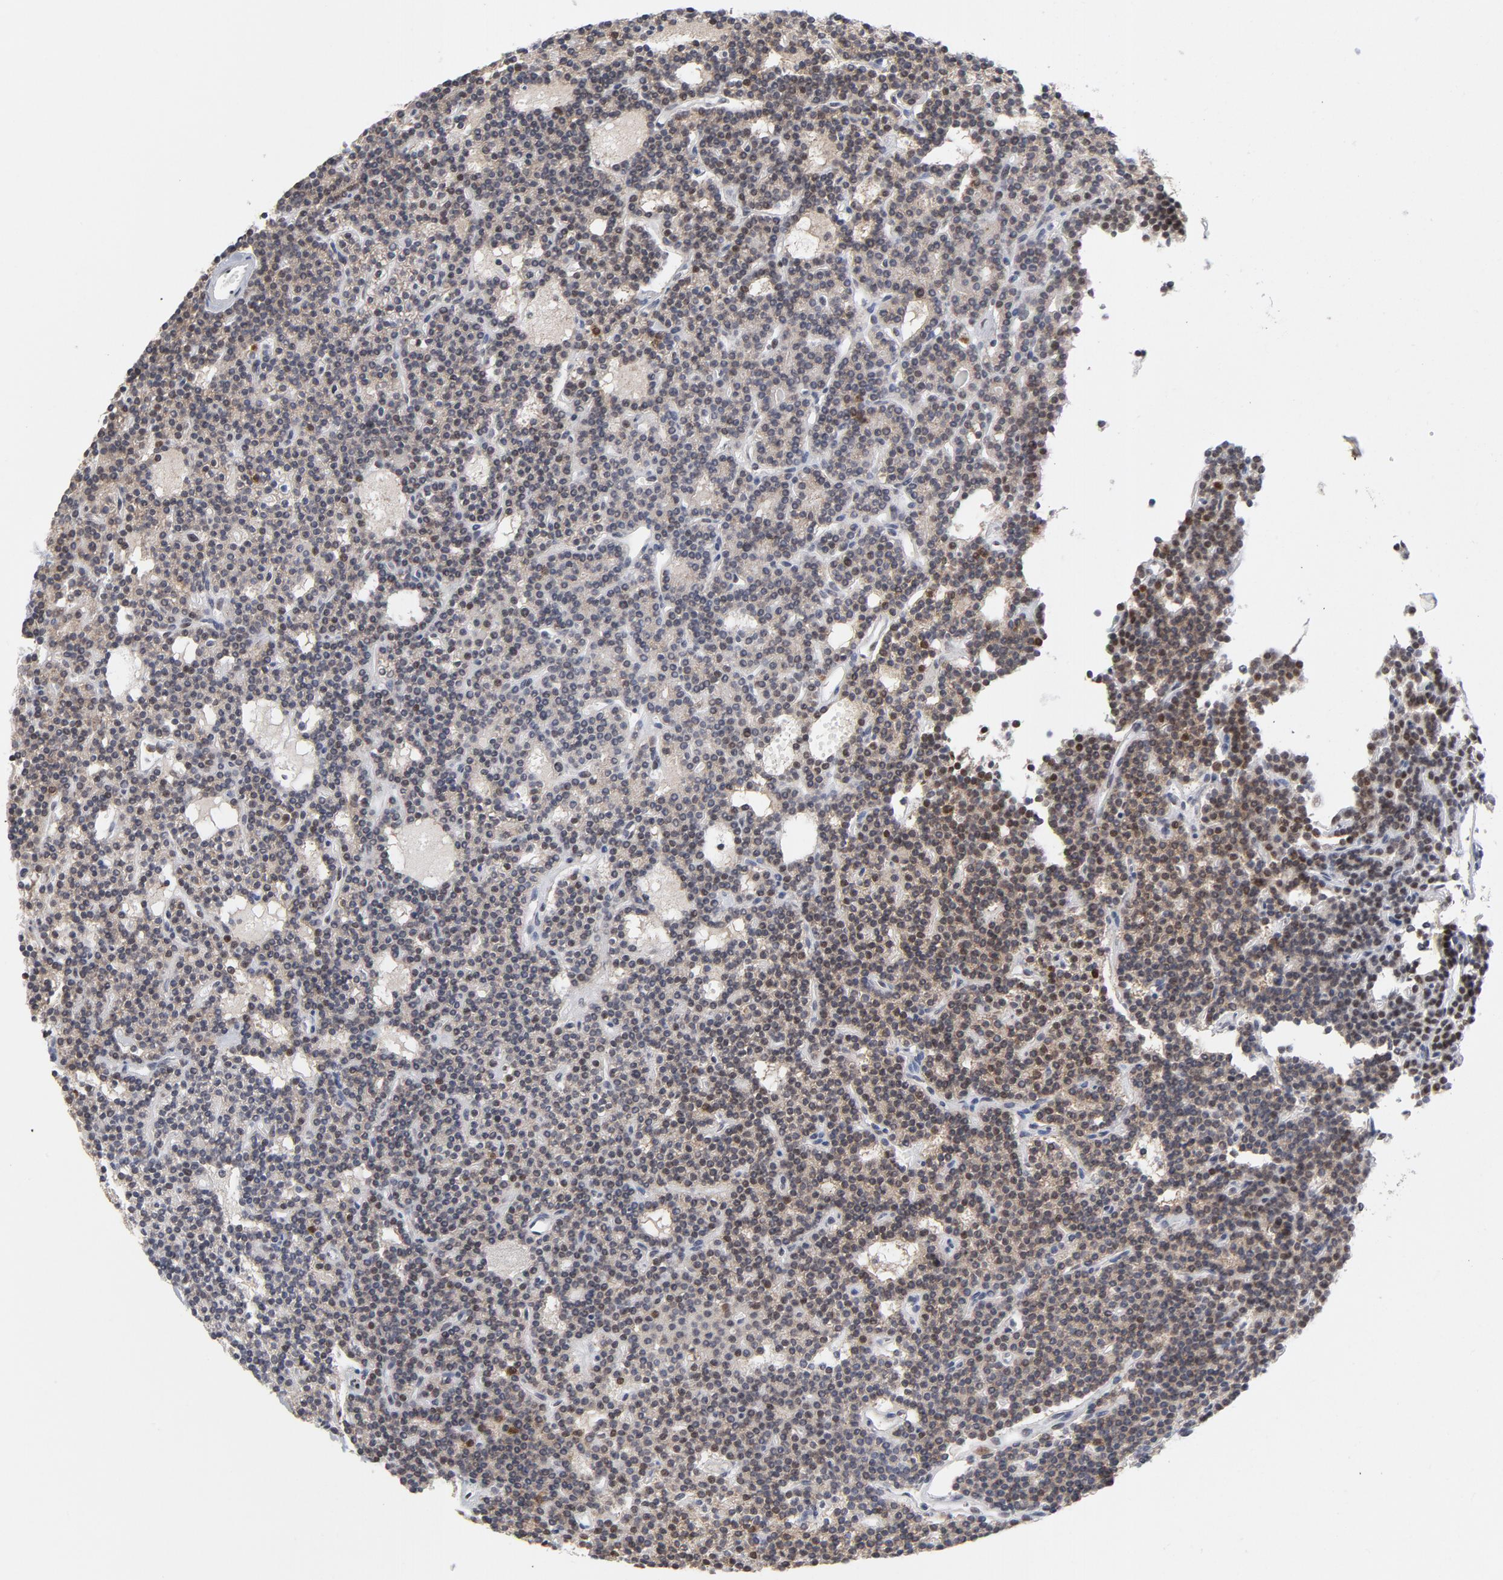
{"staining": {"intensity": "moderate", "quantity": "25%-75%", "location": "nuclear"}, "tissue": "parathyroid gland", "cell_type": "Glandular cells", "image_type": "normal", "snomed": [{"axis": "morphology", "description": "Normal tissue, NOS"}, {"axis": "topography", "description": "Parathyroid gland"}], "caption": "The micrograph reveals immunohistochemical staining of benign parathyroid gland. There is moderate nuclear staining is identified in approximately 25%-75% of glandular cells.", "gene": "RFC4", "patient": {"sex": "female", "age": 45}}